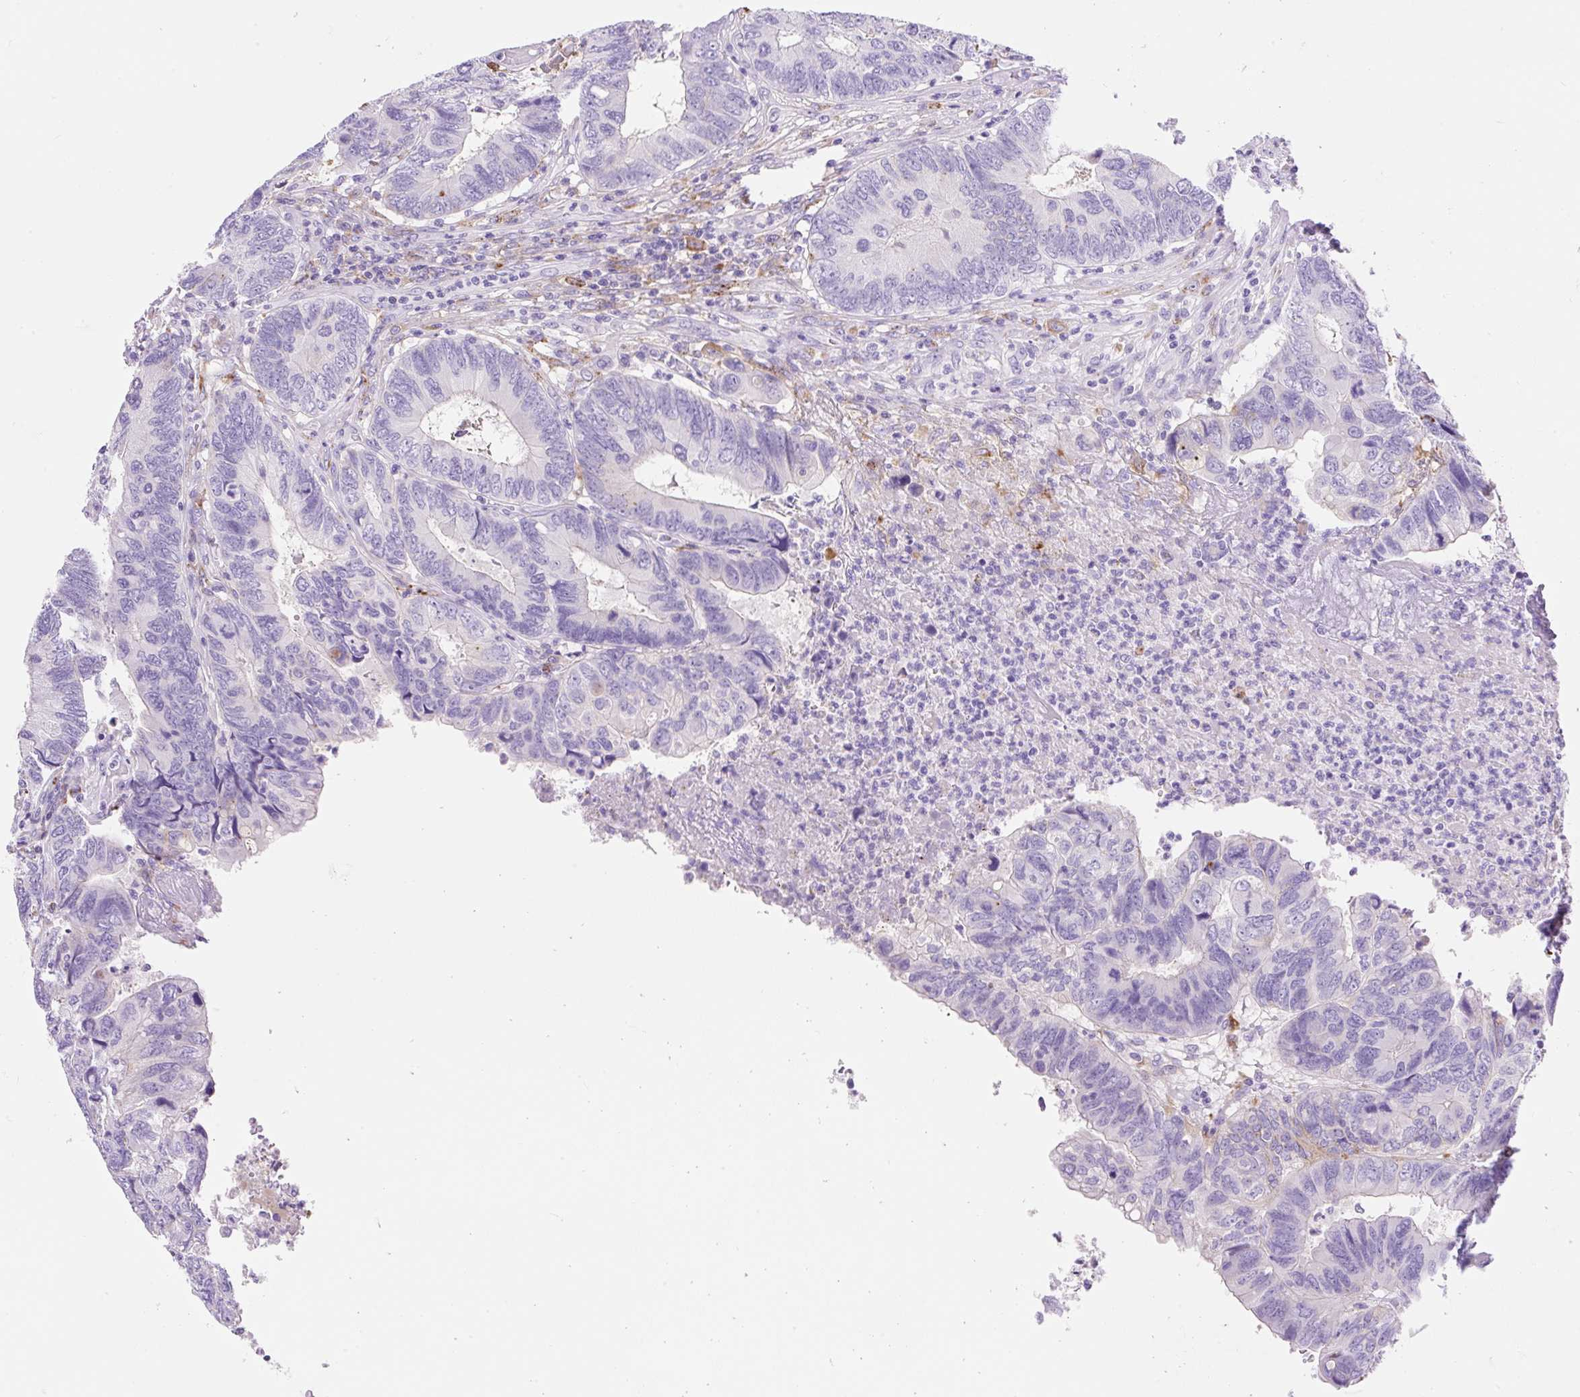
{"staining": {"intensity": "negative", "quantity": "none", "location": "none"}, "tissue": "colorectal cancer", "cell_type": "Tumor cells", "image_type": "cancer", "snomed": [{"axis": "morphology", "description": "Adenocarcinoma, NOS"}, {"axis": "topography", "description": "Colon"}], "caption": "High magnification brightfield microscopy of adenocarcinoma (colorectal) stained with DAB (brown) and counterstained with hematoxylin (blue): tumor cells show no significant expression.", "gene": "HEXB", "patient": {"sex": "female", "age": 67}}